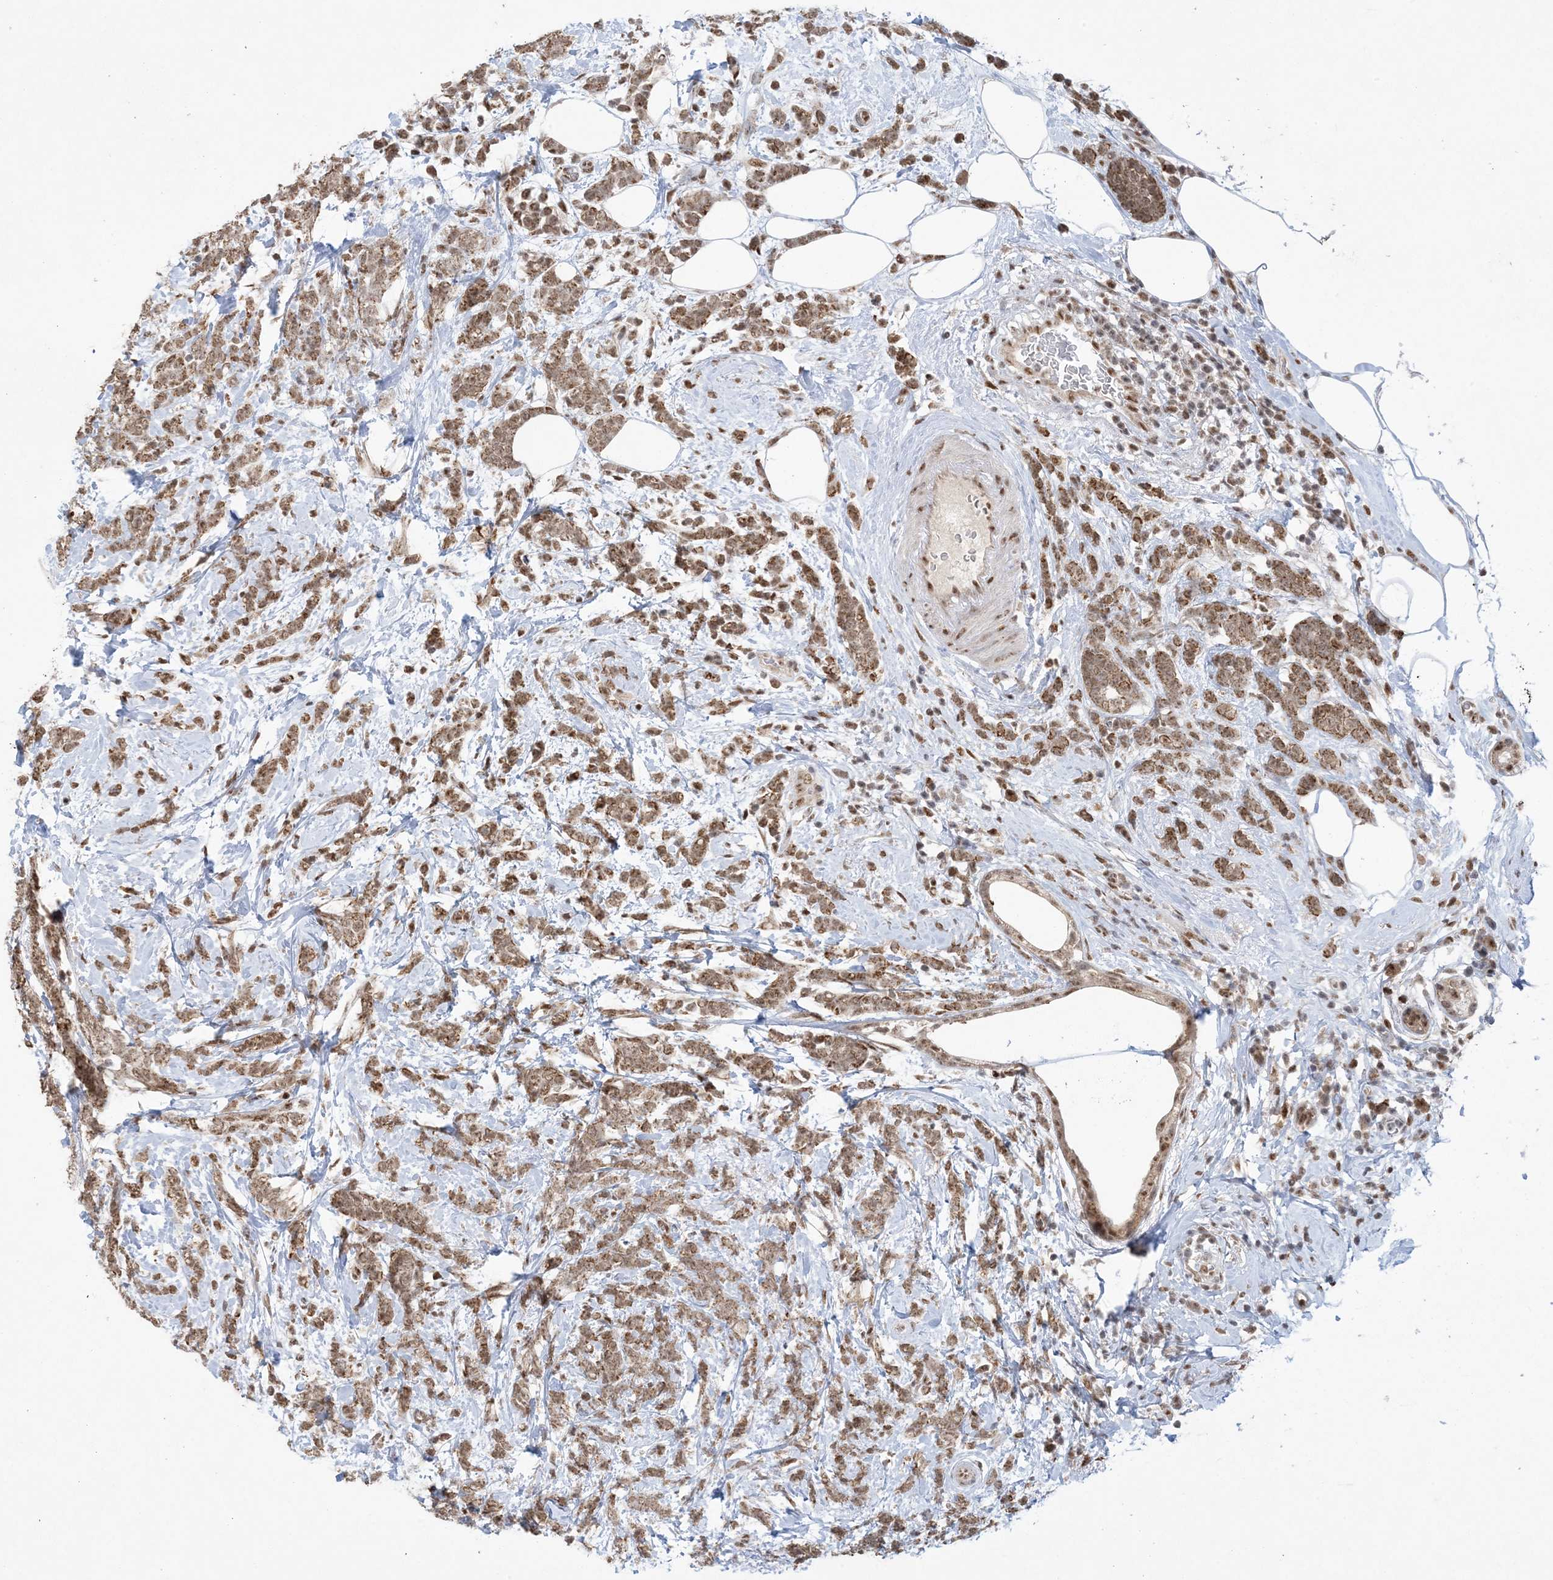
{"staining": {"intensity": "moderate", "quantity": ">75%", "location": "cytoplasmic/membranous,nuclear"}, "tissue": "breast cancer", "cell_type": "Tumor cells", "image_type": "cancer", "snomed": [{"axis": "morphology", "description": "Lobular carcinoma"}, {"axis": "topography", "description": "Breast"}], "caption": "Breast cancer (lobular carcinoma) stained with a brown dye demonstrates moderate cytoplasmic/membranous and nuclear positive staining in approximately >75% of tumor cells.", "gene": "TRMT10C", "patient": {"sex": "female", "age": 58}}